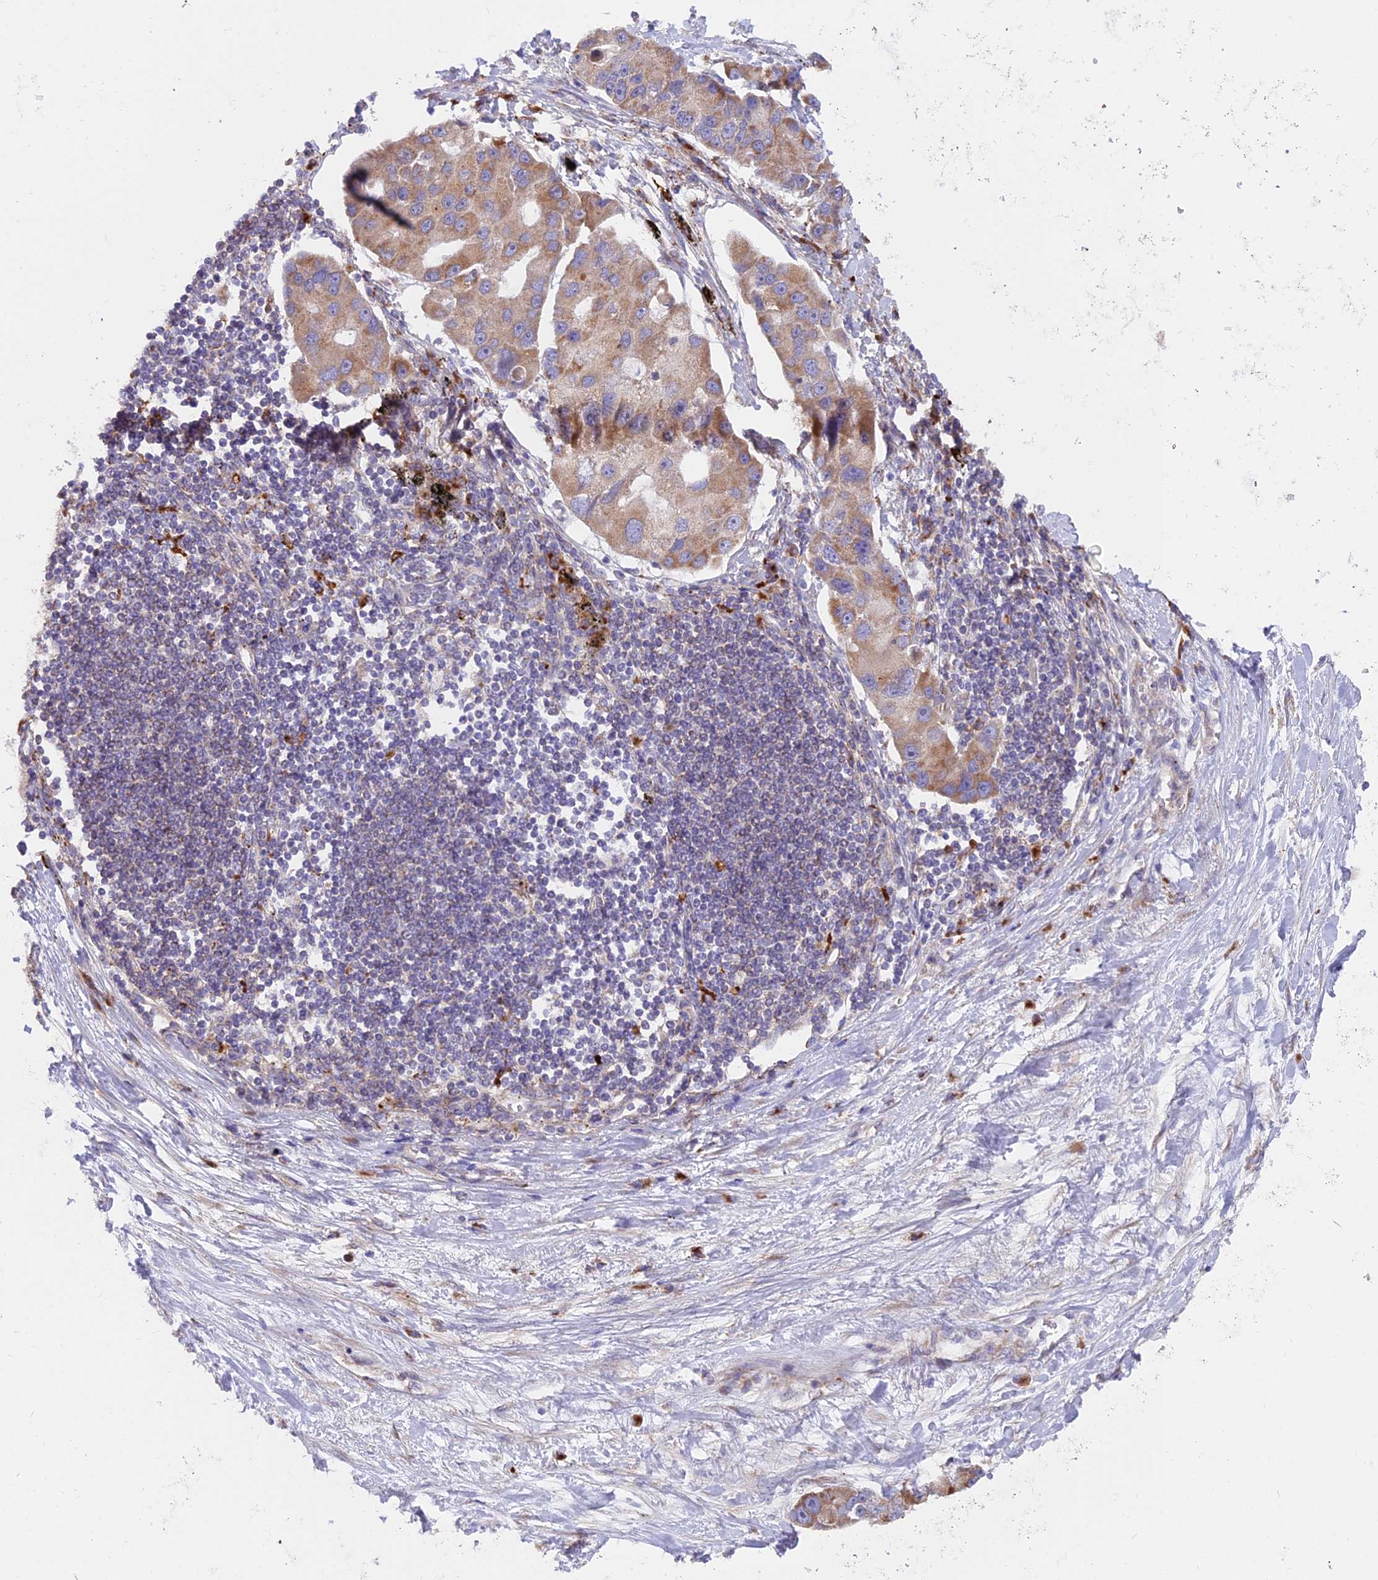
{"staining": {"intensity": "moderate", "quantity": ">75%", "location": "cytoplasmic/membranous"}, "tissue": "lung cancer", "cell_type": "Tumor cells", "image_type": "cancer", "snomed": [{"axis": "morphology", "description": "Adenocarcinoma, NOS"}, {"axis": "topography", "description": "Lung"}], "caption": "Lung adenocarcinoma tissue exhibits moderate cytoplasmic/membranous expression in about >75% of tumor cells (IHC, brightfield microscopy, high magnification).", "gene": "TBC1D20", "patient": {"sex": "female", "age": 54}}